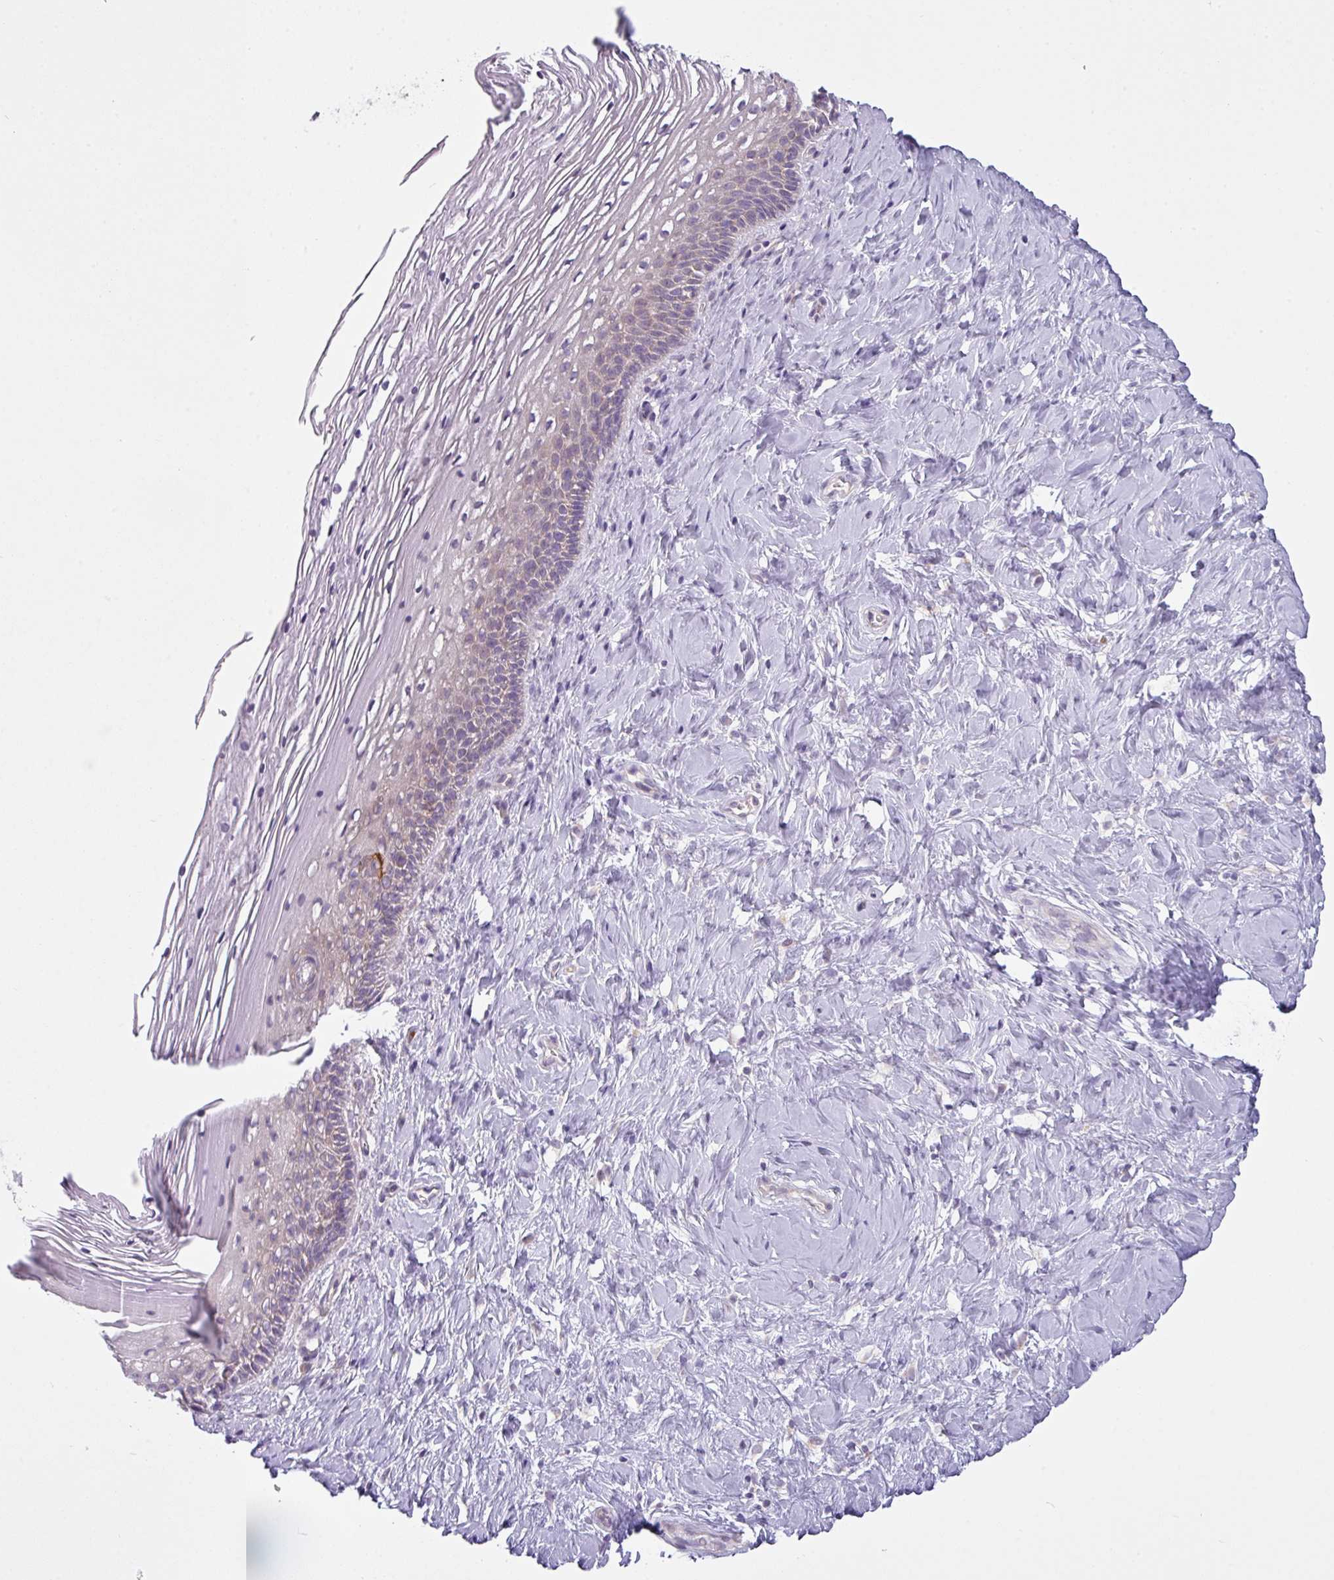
{"staining": {"intensity": "weak", "quantity": ">75%", "location": "cytoplasmic/membranous"}, "tissue": "cervix", "cell_type": "Glandular cells", "image_type": "normal", "snomed": [{"axis": "morphology", "description": "Normal tissue, NOS"}, {"axis": "topography", "description": "Cervix"}], "caption": "A brown stain highlights weak cytoplasmic/membranous staining of a protein in glandular cells of unremarkable cervix. (IHC, brightfield microscopy, high magnification).", "gene": "CAMK2A", "patient": {"sex": "female", "age": 36}}